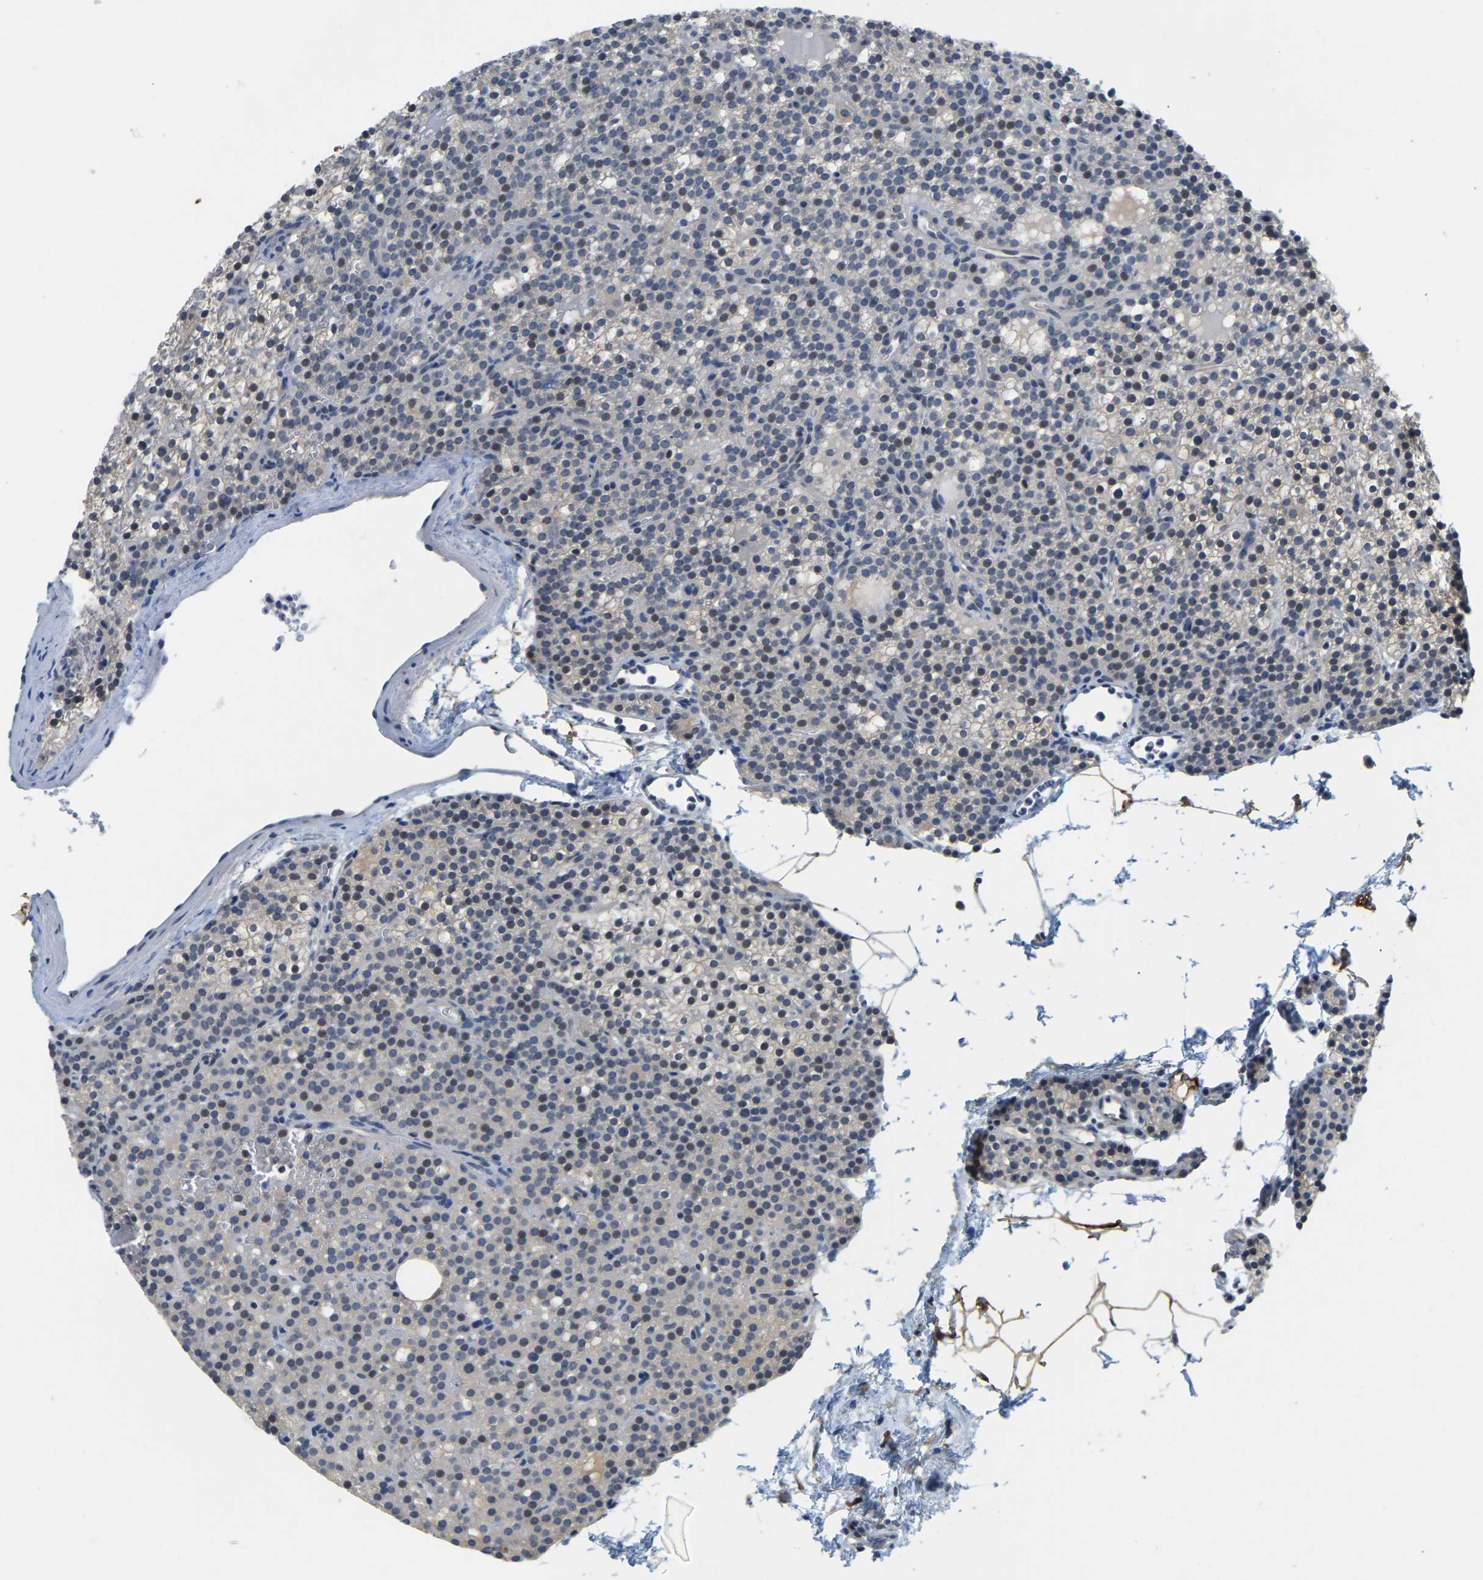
{"staining": {"intensity": "negative", "quantity": "none", "location": "none"}, "tissue": "parathyroid gland", "cell_type": "Glandular cells", "image_type": "normal", "snomed": [{"axis": "morphology", "description": "Normal tissue, NOS"}, {"axis": "morphology", "description": "Adenoma, NOS"}, {"axis": "topography", "description": "Parathyroid gland"}], "caption": "A high-resolution histopathology image shows IHC staining of benign parathyroid gland, which shows no significant staining in glandular cells.", "gene": "AHNAK", "patient": {"sex": "female", "age": 74}}